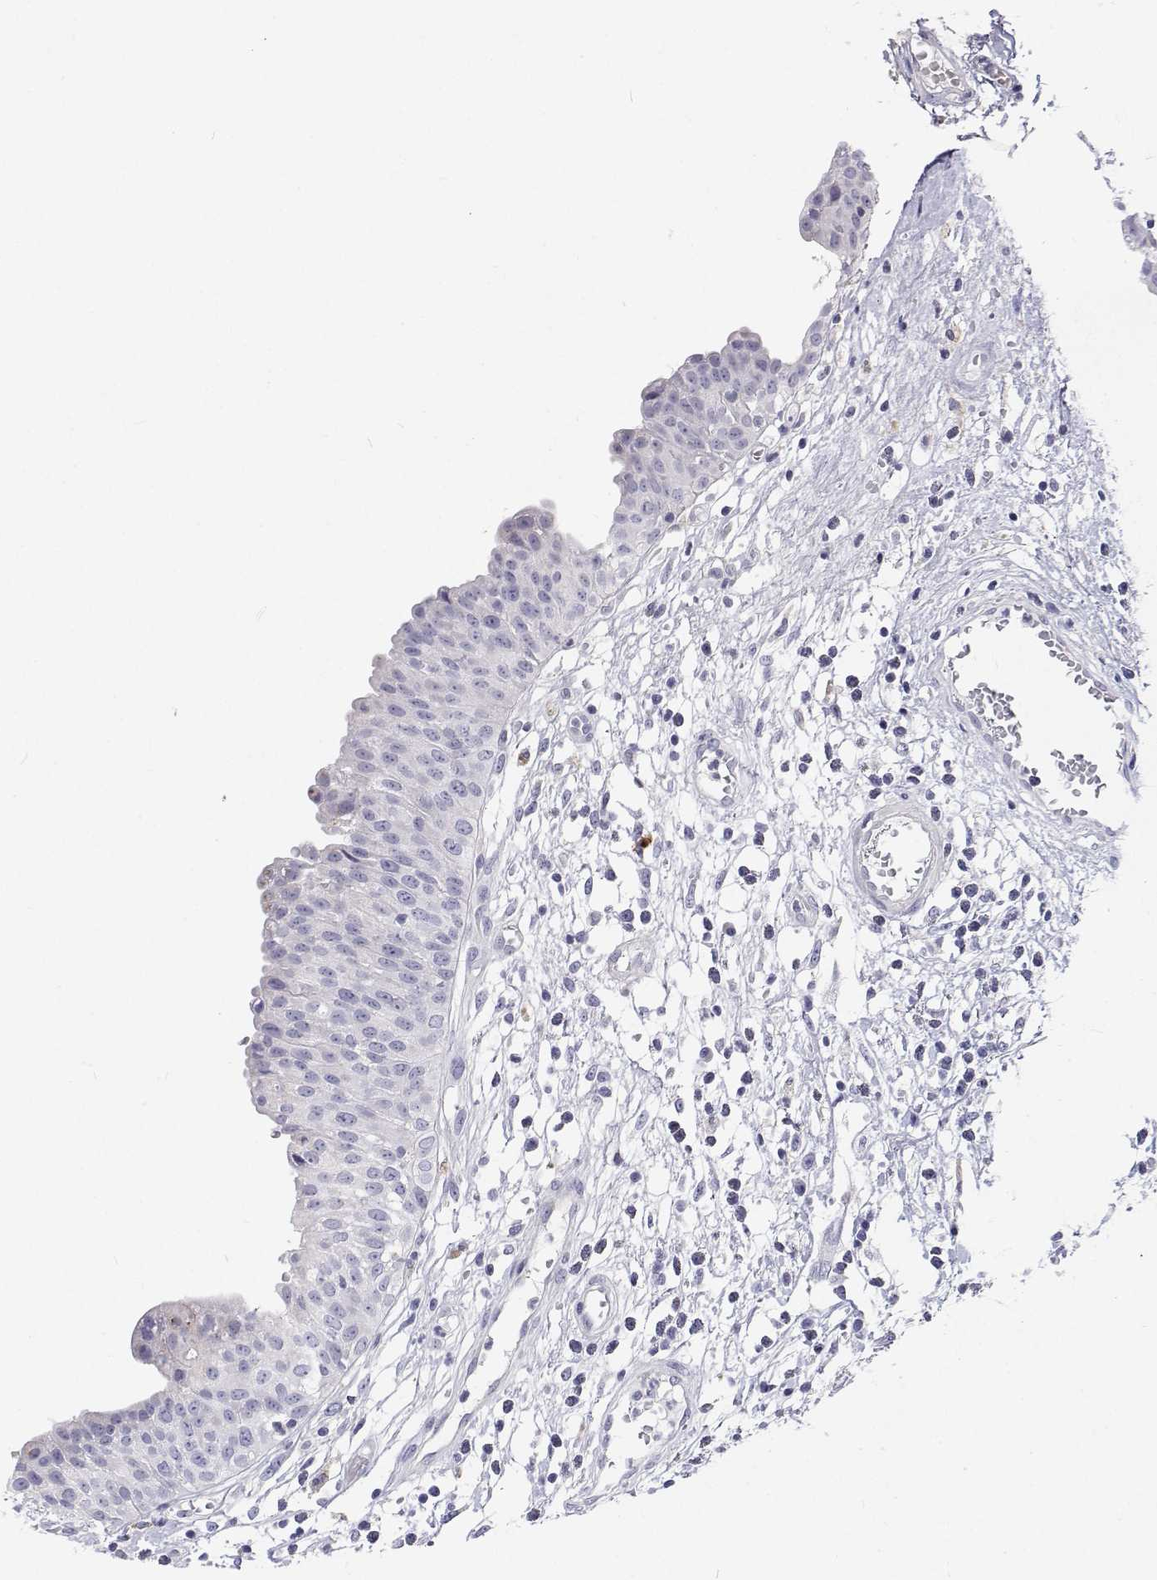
{"staining": {"intensity": "moderate", "quantity": "<25%", "location": "cytoplasmic/membranous"}, "tissue": "urinary bladder", "cell_type": "Urothelial cells", "image_type": "normal", "snomed": [{"axis": "morphology", "description": "Normal tissue, NOS"}, {"axis": "topography", "description": "Urinary bladder"}], "caption": "Protein expression analysis of benign urinary bladder demonstrates moderate cytoplasmic/membranous positivity in about <25% of urothelial cells. (brown staining indicates protein expression, while blue staining denotes nuclei).", "gene": "NCR2", "patient": {"sex": "male", "age": 64}}